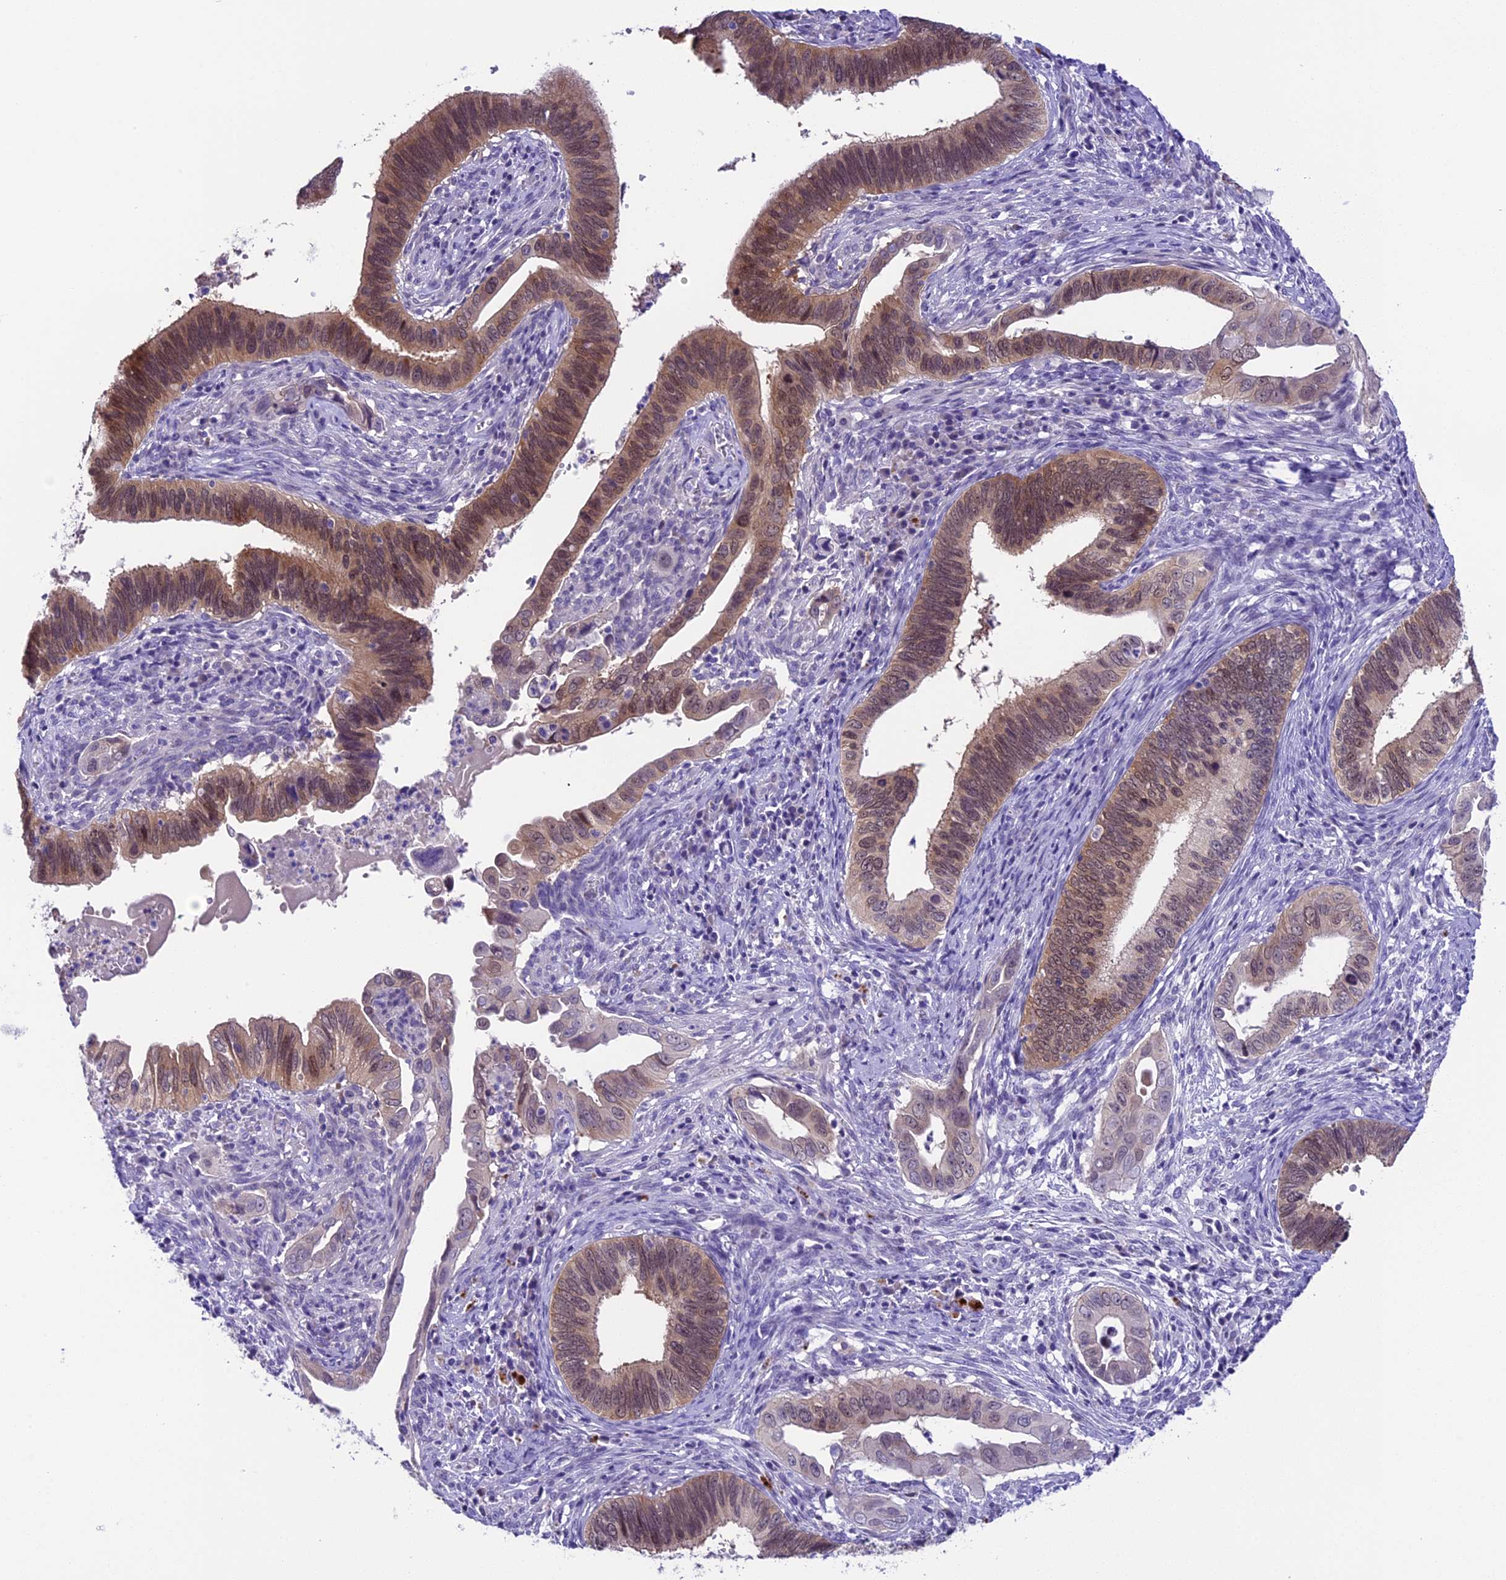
{"staining": {"intensity": "weak", "quantity": "25%-75%", "location": "cytoplasmic/membranous,nuclear"}, "tissue": "cervical cancer", "cell_type": "Tumor cells", "image_type": "cancer", "snomed": [{"axis": "morphology", "description": "Adenocarcinoma, NOS"}, {"axis": "topography", "description": "Cervix"}], "caption": "Cervical adenocarcinoma stained with a brown dye demonstrates weak cytoplasmic/membranous and nuclear positive staining in approximately 25%-75% of tumor cells.", "gene": "PRR15", "patient": {"sex": "female", "age": 42}}